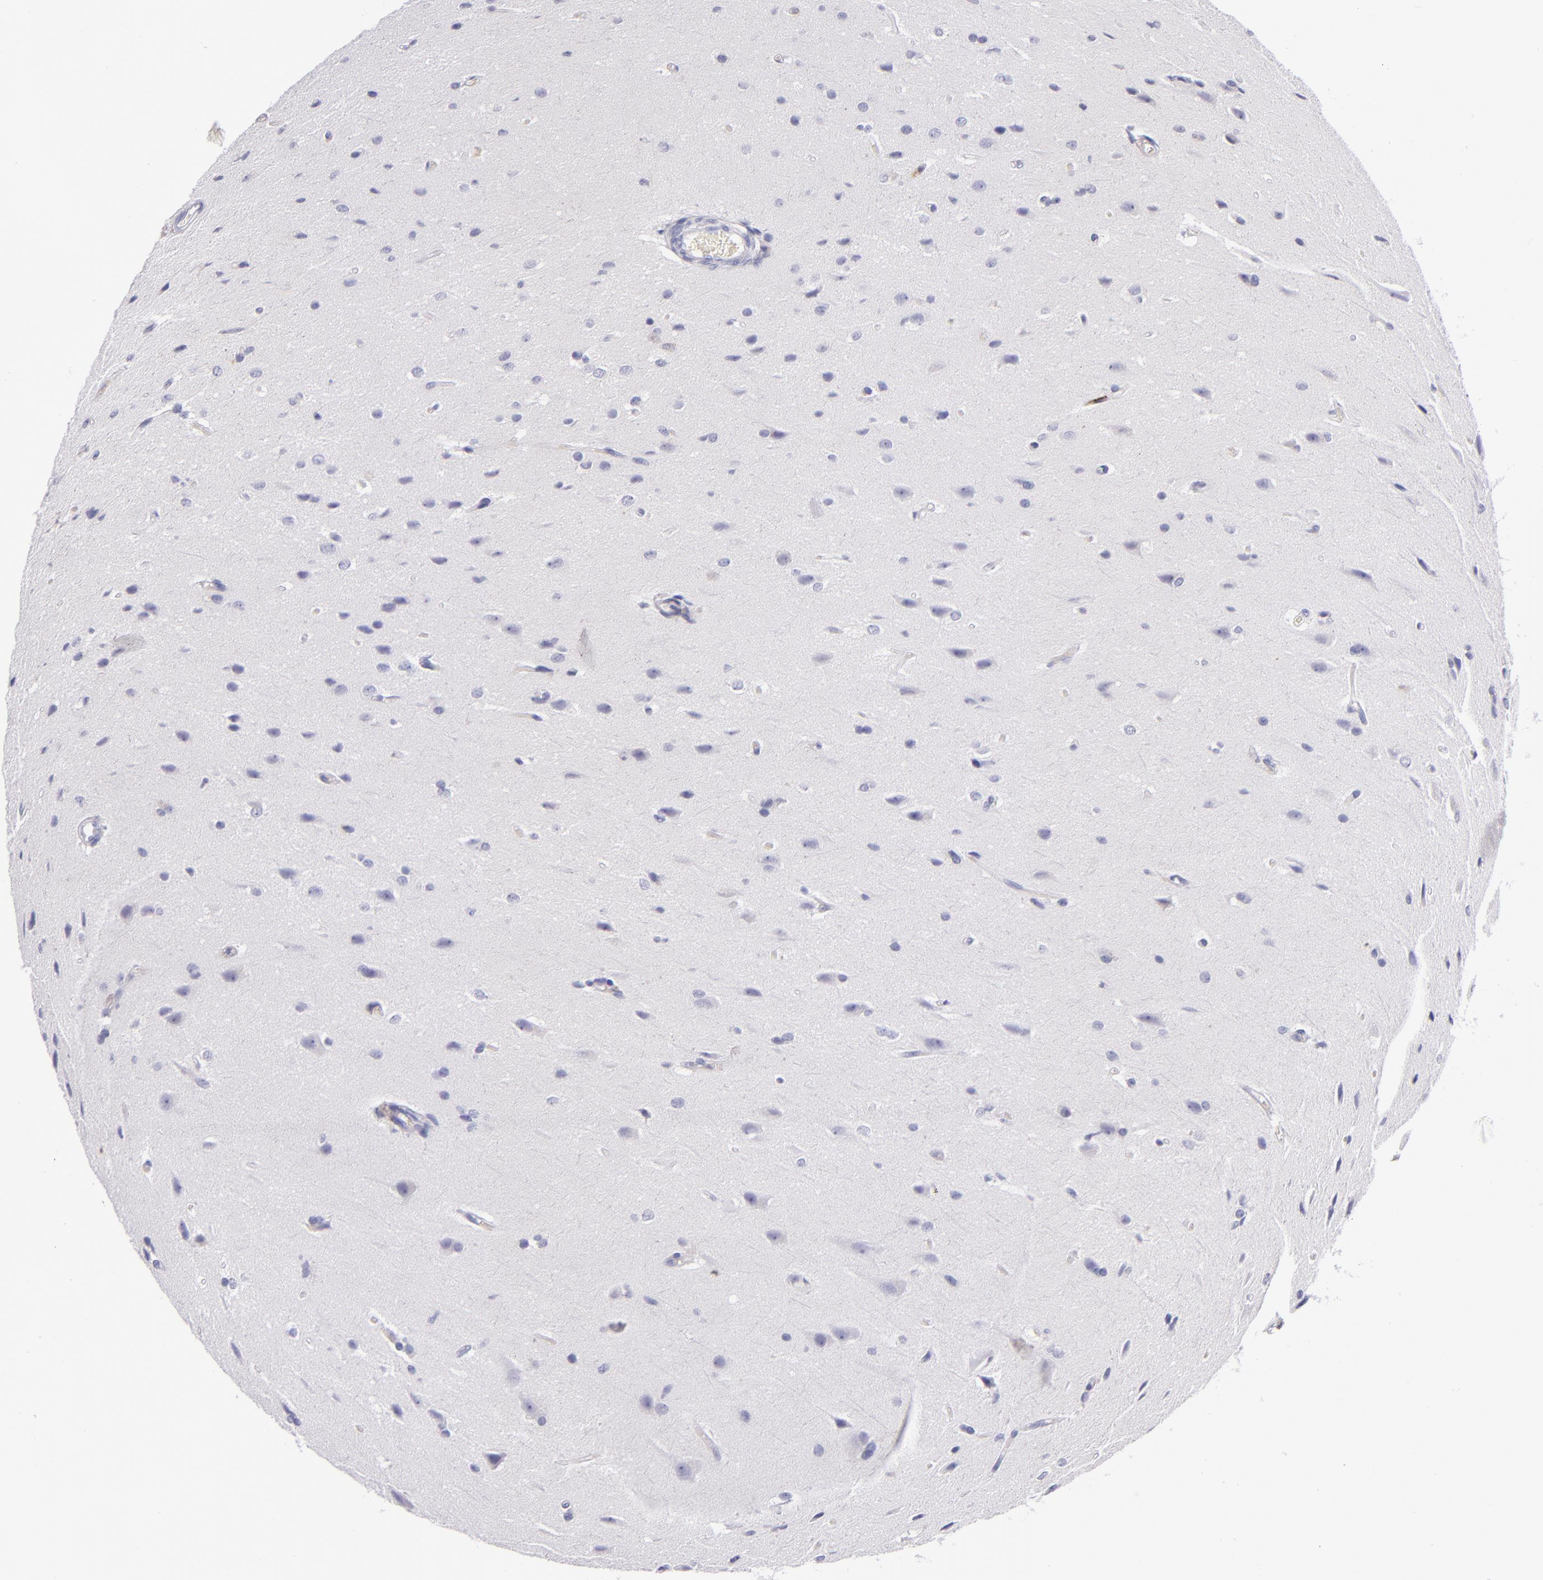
{"staining": {"intensity": "negative", "quantity": "none", "location": "none"}, "tissue": "glioma", "cell_type": "Tumor cells", "image_type": "cancer", "snomed": [{"axis": "morphology", "description": "Glioma, malignant, High grade"}, {"axis": "topography", "description": "Brain"}], "caption": "Immunohistochemistry (IHC) photomicrograph of neoplastic tissue: malignant high-grade glioma stained with DAB displays no significant protein staining in tumor cells.", "gene": "CDH3", "patient": {"sex": "male", "age": 68}}